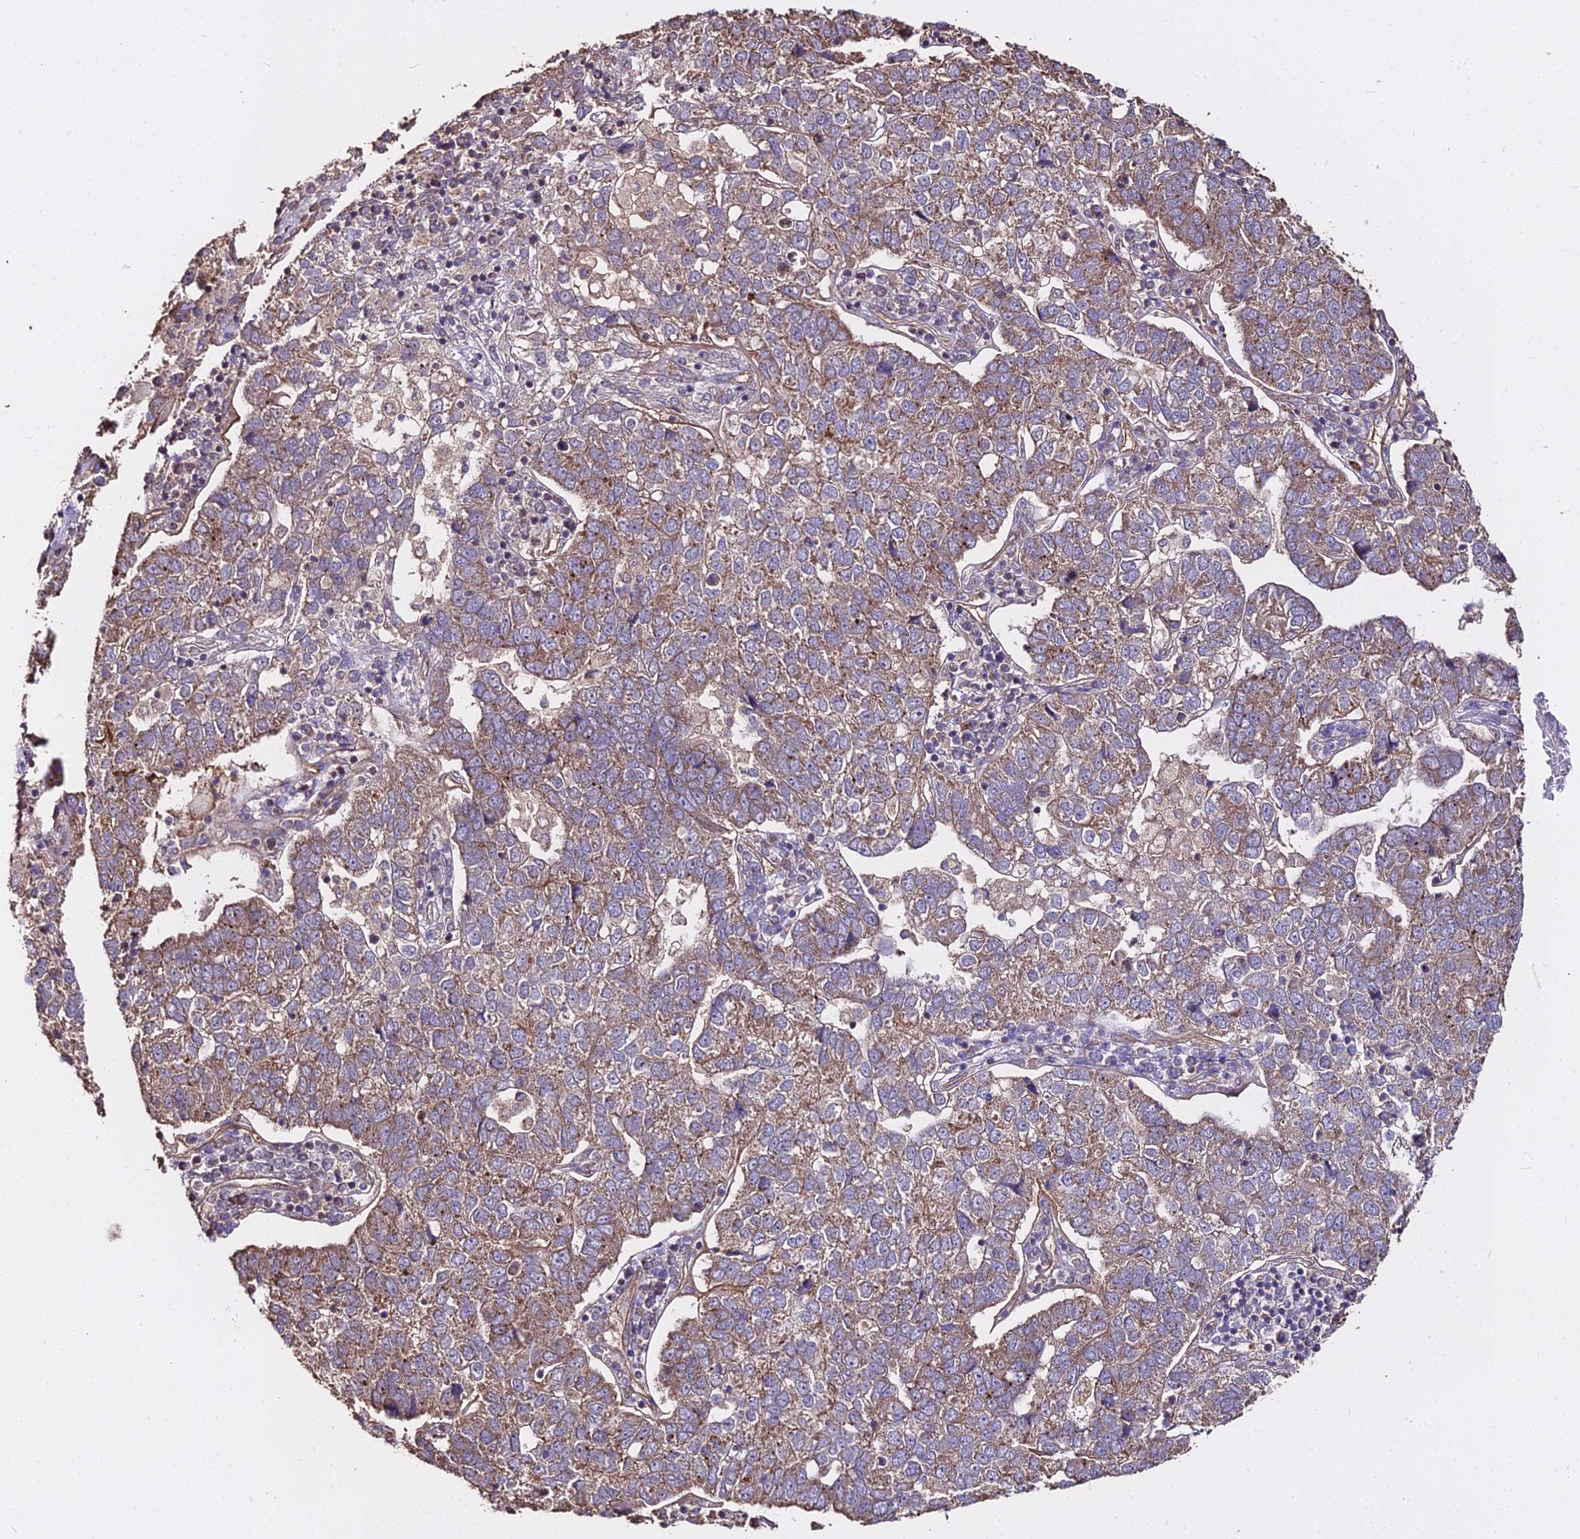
{"staining": {"intensity": "moderate", "quantity": ">75%", "location": "cytoplasmic/membranous"}, "tissue": "pancreatic cancer", "cell_type": "Tumor cells", "image_type": "cancer", "snomed": [{"axis": "morphology", "description": "Adenocarcinoma, NOS"}, {"axis": "topography", "description": "Pancreas"}], "caption": "A histopathology image showing moderate cytoplasmic/membranous expression in approximately >75% of tumor cells in pancreatic cancer, as visualized by brown immunohistochemical staining.", "gene": "METTL13", "patient": {"sex": "female", "age": 61}}